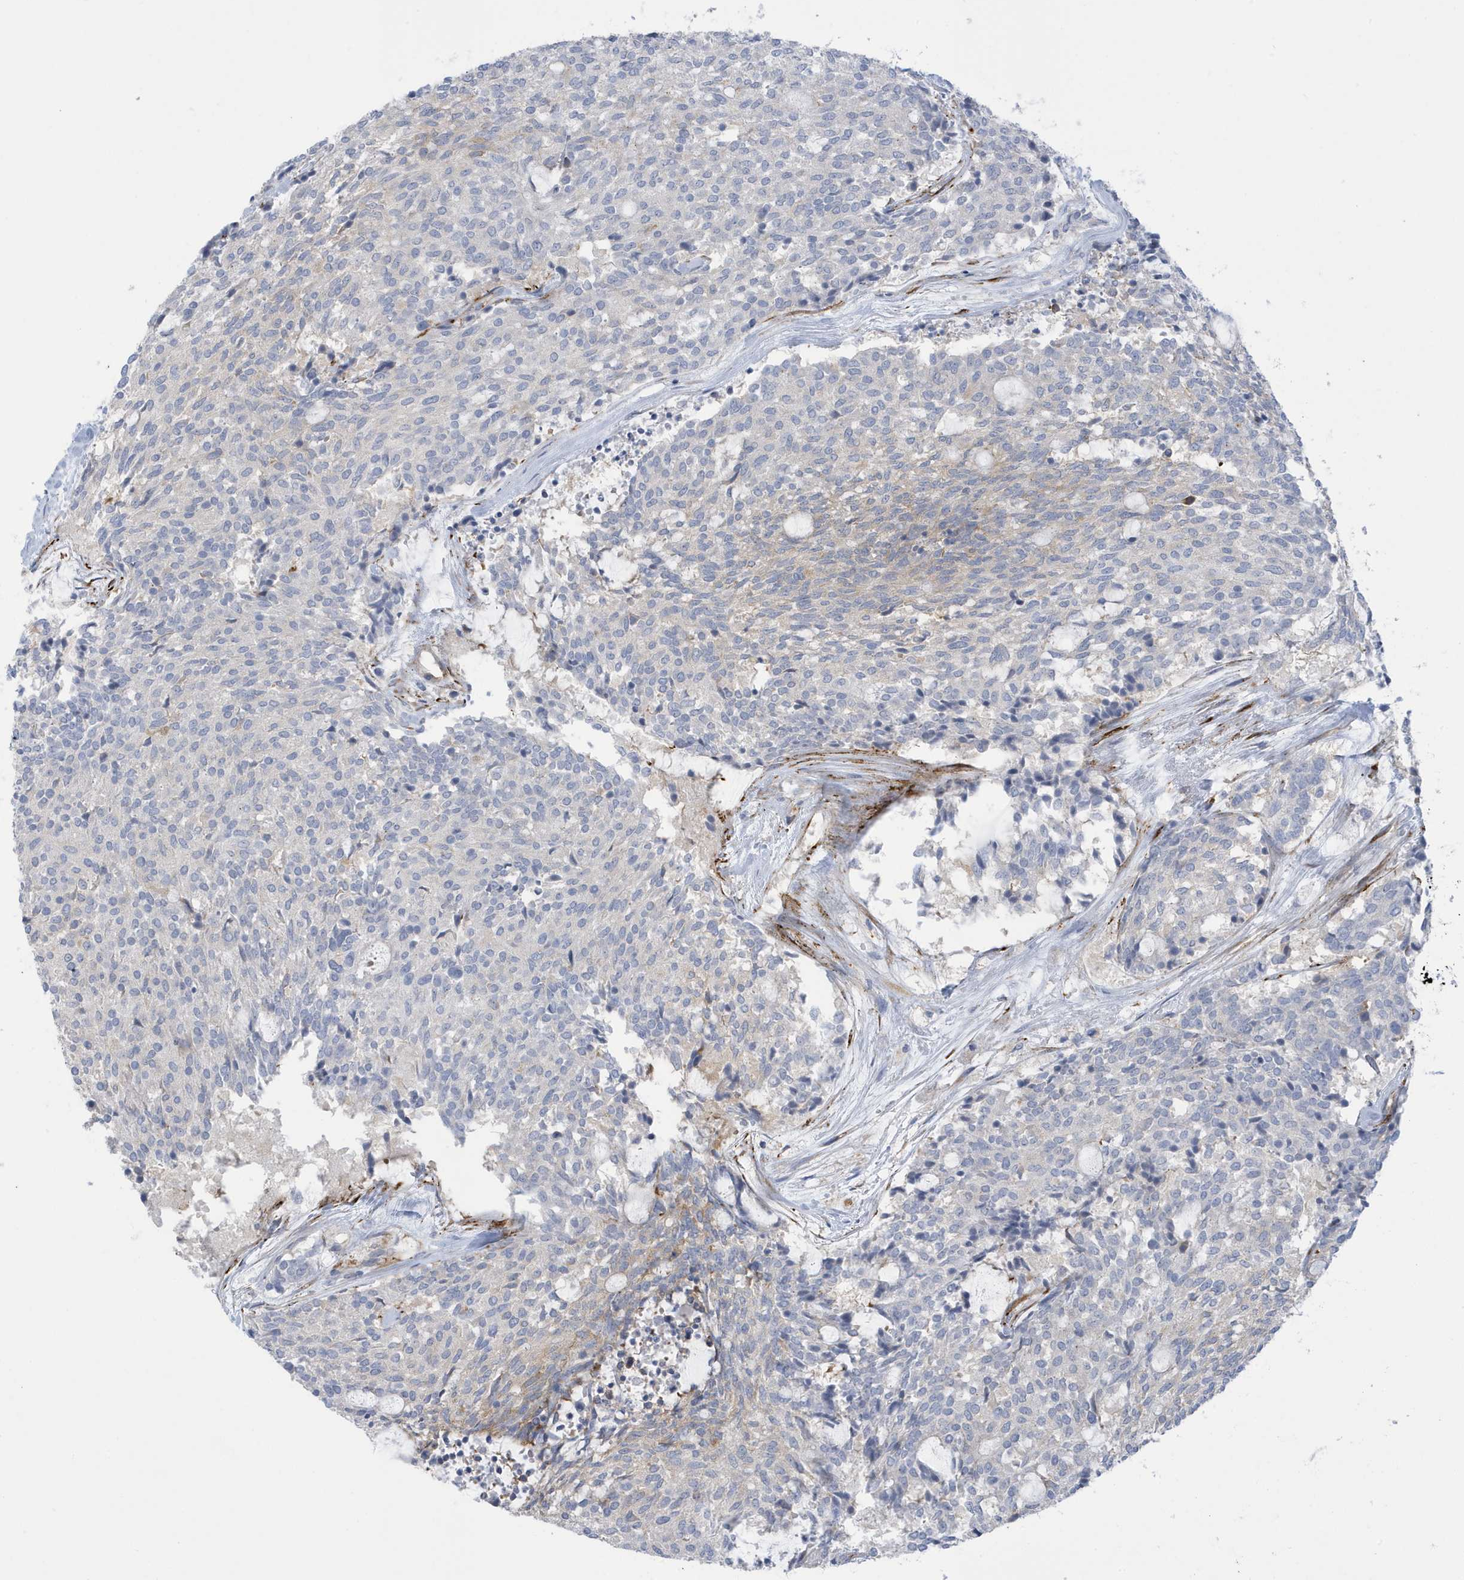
{"staining": {"intensity": "negative", "quantity": "none", "location": "none"}, "tissue": "carcinoid", "cell_type": "Tumor cells", "image_type": "cancer", "snomed": [{"axis": "morphology", "description": "Carcinoid, malignant, NOS"}, {"axis": "topography", "description": "Pancreas"}], "caption": "The micrograph exhibits no significant positivity in tumor cells of carcinoid.", "gene": "PERM1", "patient": {"sex": "female", "age": 54}}